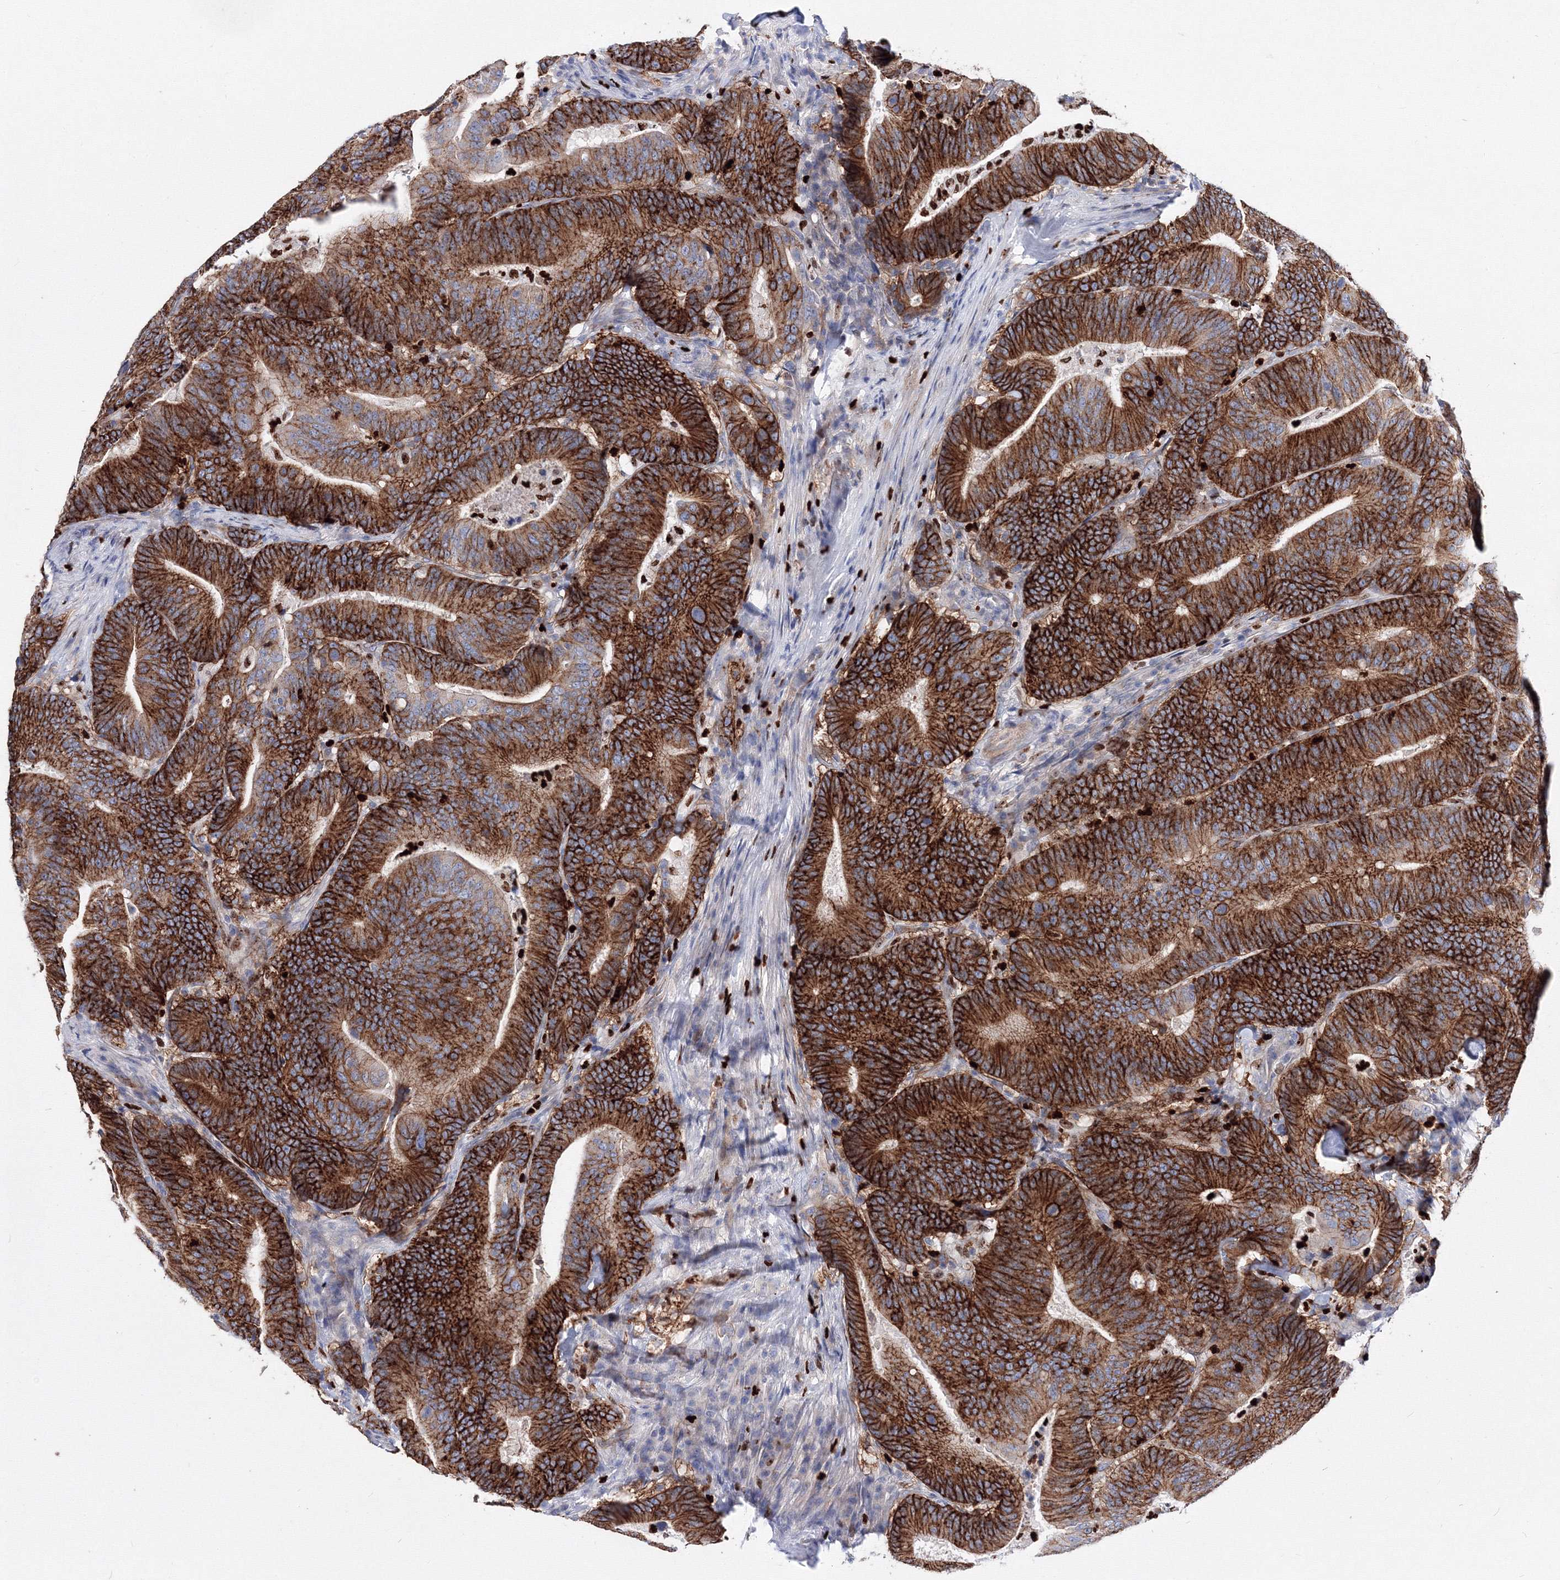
{"staining": {"intensity": "strong", "quantity": ">75%", "location": "cytoplasmic/membranous"}, "tissue": "colorectal cancer", "cell_type": "Tumor cells", "image_type": "cancer", "snomed": [{"axis": "morphology", "description": "Adenocarcinoma, NOS"}, {"axis": "topography", "description": "Colon"}], "caption": "IHC of colorectal cancer displays high levels of strong cytoplasmic/membranous positivity in about >75% of tumor cells. The staining was performed using DAB to visualize the protein expression in brown, while the nuclei were stained in blue with hematoxylin (Magnification: 20x).", "gene": "C11orf52", "patient": {"sex": "female", "age": 66}}